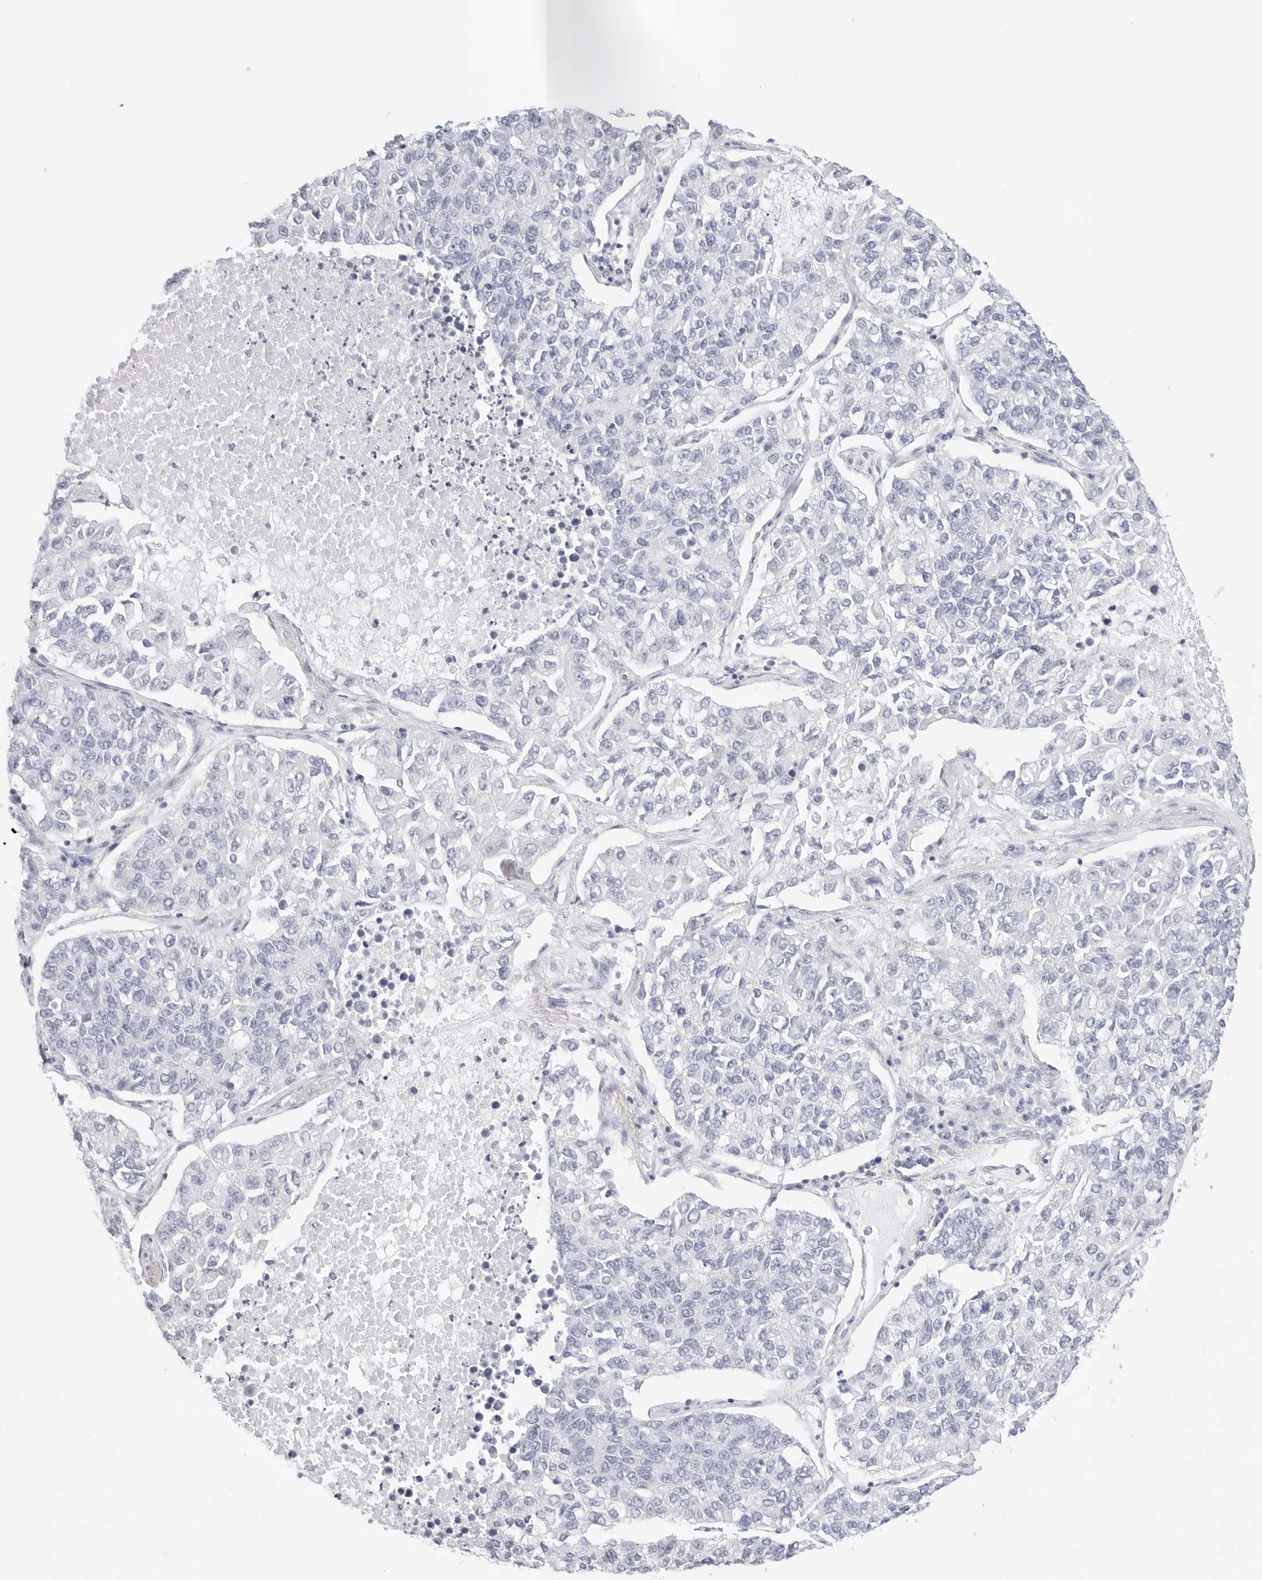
{"staining": {"intensity": "negative", "quantity": "none", "location": "none"}, "tissue": "lung cancer", "cell_type": "Tumor cells", "image_type": "cancer", "snomed": [{"axis": "morphology", "description": "Adenocarcinoma, NOS"}, {"axis": "topography", "description": "Lung"}], "caption": "A micrograph of human lung cancer (adenocarcinoma) is negative for staining in tumor cells.", "gene": "SLC9A3R1", "patient": {"sex": "male", "age": 49}}